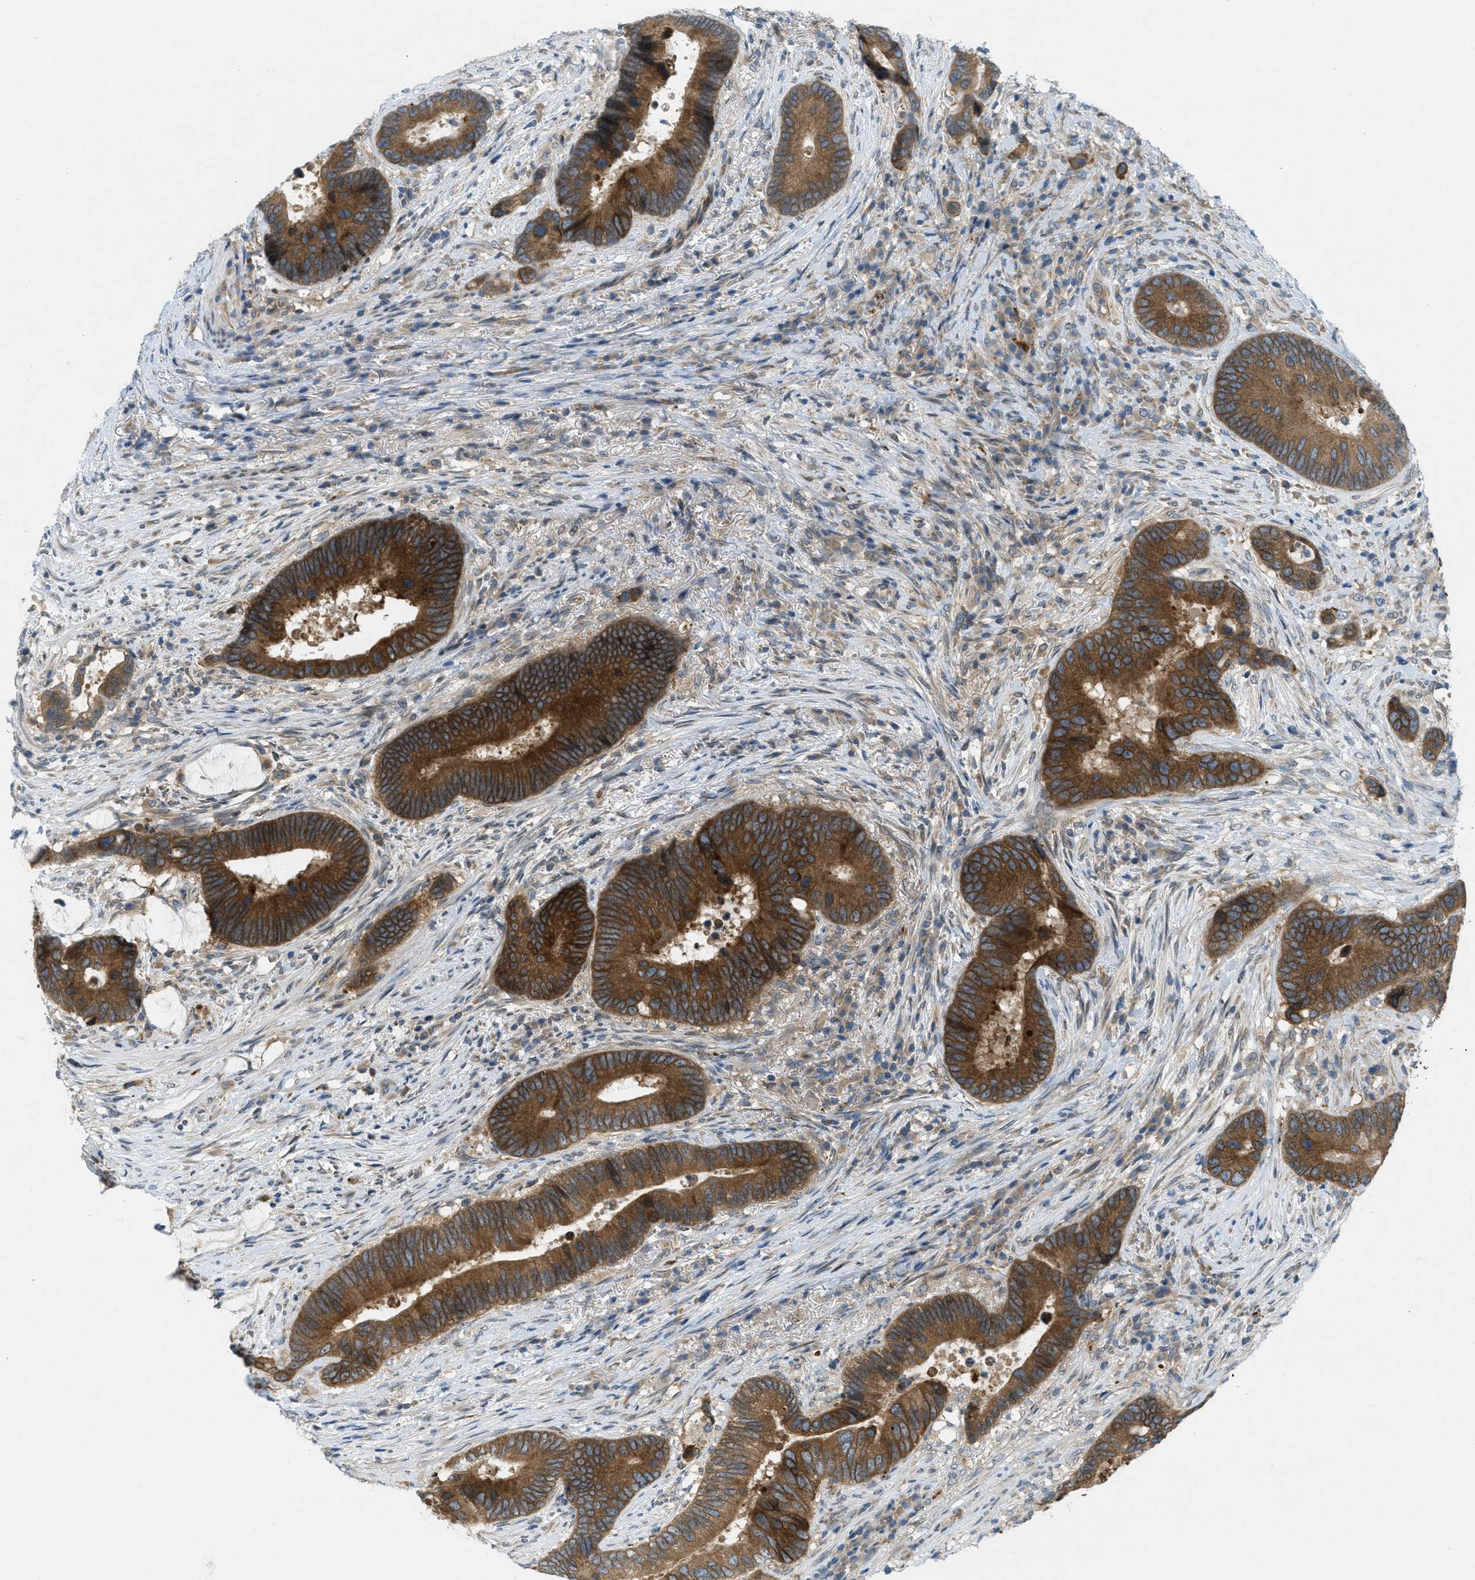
{"staining": {"intensity": "strong", "quantity": ">75%", "location": "cytoplasmic/membranous"}, "tissue": "colorectal cancer", "cell_type": "Tumor cells", "image_type": "cancer", "snomed": [{"axis": "morphology", "description": "Adenocarcinoma, NOS"}, {"axis": "topography", "description": "Rectum"}], "caption": "Brown immunohistochemical staining in colorectal adenocarcinoma shows strong cytoplasmic/membranous expression in approximately >75% of tumor cells.", "gene": "SIGMAR1", "patient": {"sex": "female", "age": 89}}